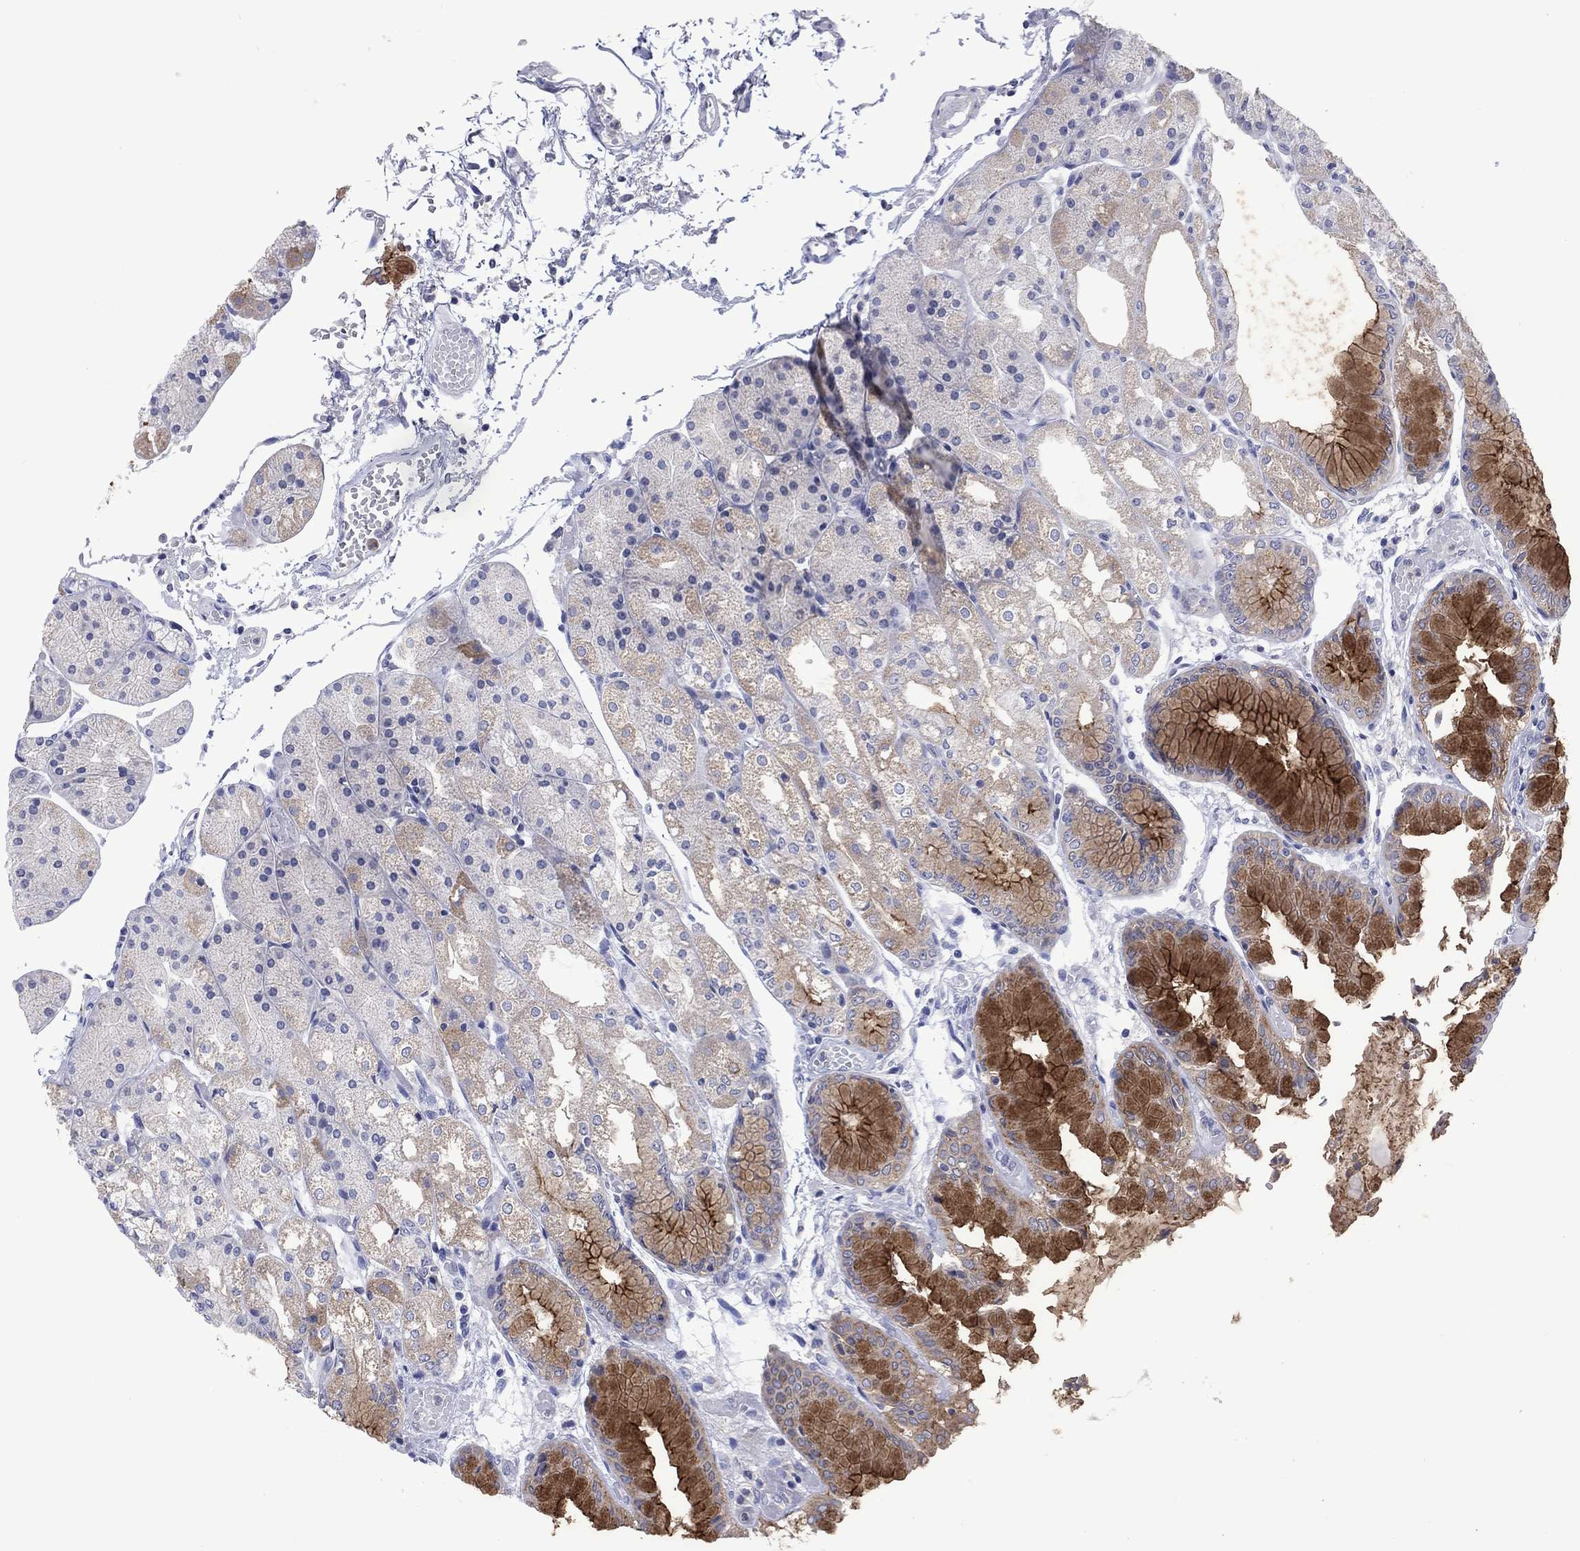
{"staining": {"intensity": "strong", "quantity": "25%-75%", "location": "cytoplasmic/membranous"}, "tissue": "stomach", "cell_type": "Glandular cells", "image_type": "normal", "snomed": [{"axis": "morphology", "description": "Normal tissue, NOS"}, {"axis": "topography", "description": "Stomach, upper"}], "caption": "Glandular cells display strong cytoplasmic/membranous positivity in approximately 25%-75% of cells in benign stomach. (DAB IHC with brightfield microscopy, high magnification).", "gene": "FER1L6", "patient": {"sex": "male", "age": 72}}